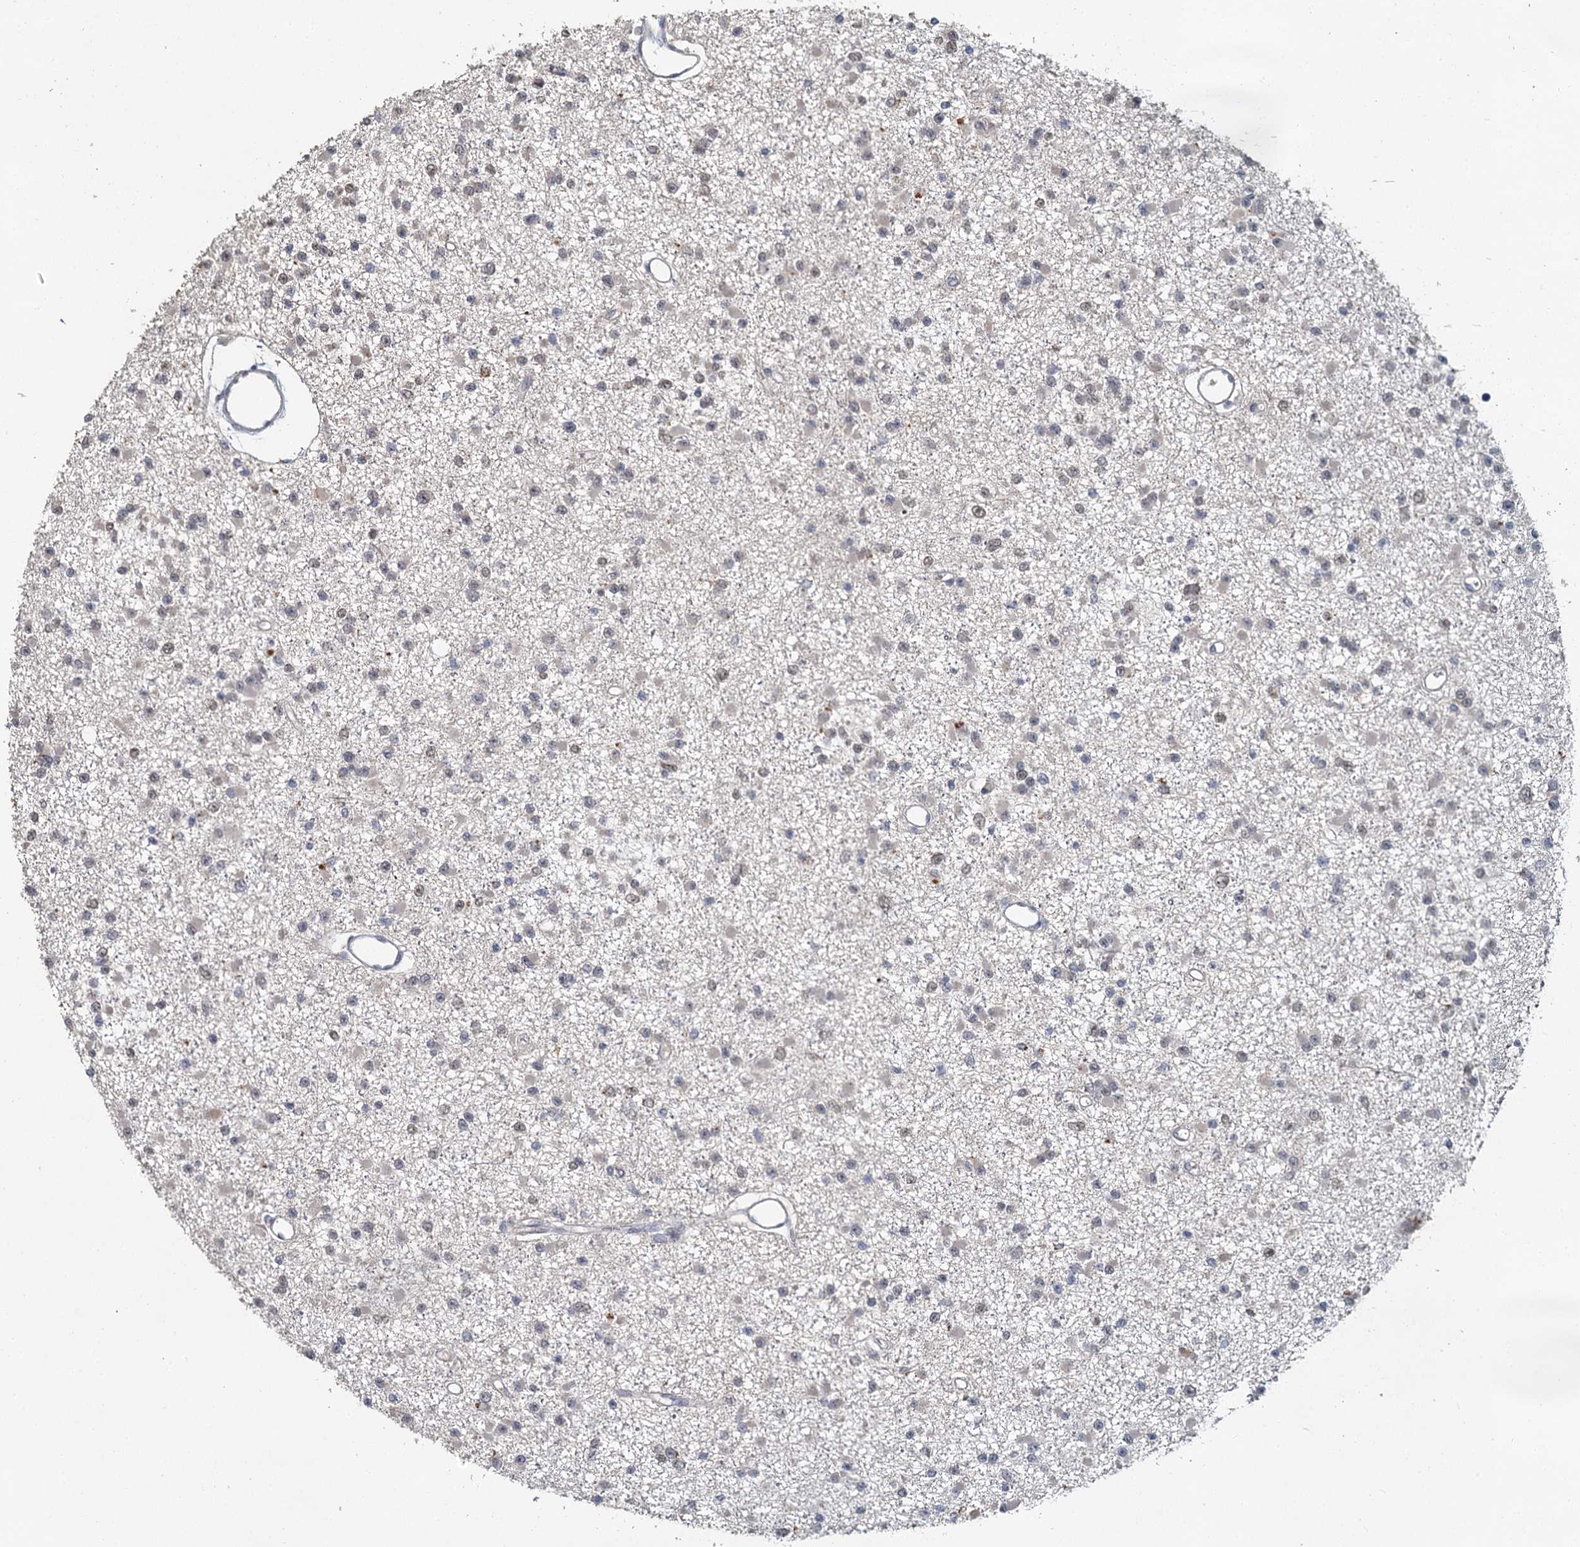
{"staining": {"intensity": "negative", "quantity": "none", "location": "none"}, "tissue": "glioma", "cell_type": "Tumor cells", "image_type": "cancer", "snomed": [{"axis": "morphology", "description": "Glioma, malignant, Low grade"}, {"axis": "topography", "description": "Brain"}], "caption": "Immunohistochemistry micrograph of human glioma stained for a protein (brown), which shows no positivity in tumor cells.", "gene": "MUCL1", "patient": {"sex": "female", "age": 22}}